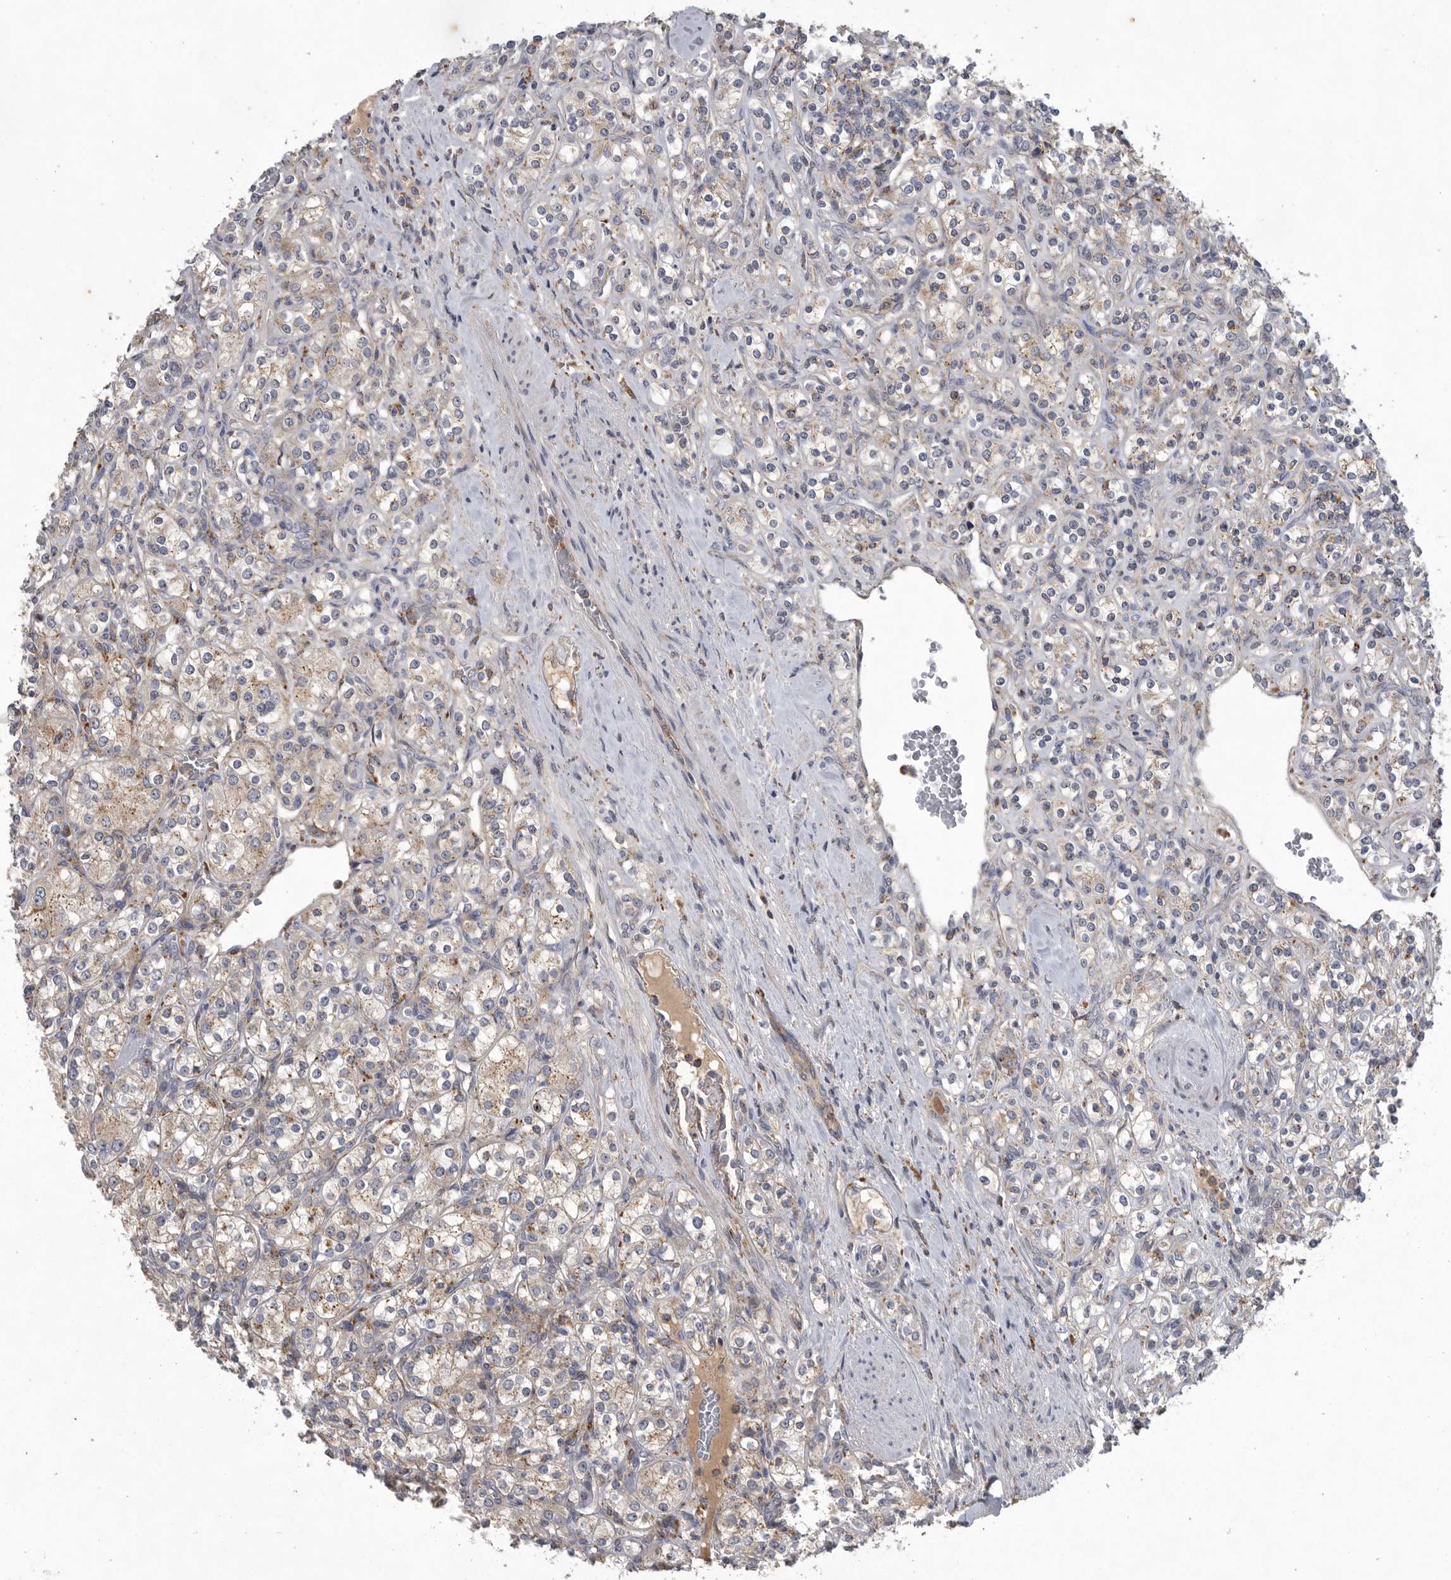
{"staining": {"intensity": "weak", "quantity": "25%-75%", "location": "cytoplasmic/membranous"}, "tissue": "renal cancer", "cell_type": "Tumor cells", "image_type": "cancer", "snomed": [{"axis": "morphology", "description": "Adenocarcinoma, NOS"}, {"axis": "topography", "description": "Kidney"}], "caption": "Protein expression analysis of renal cancer displays weak cytoplasmic/membranous staining in about 25%-75% of tumor cells.", "gene": "LAMTOR3", "patient": {"sex": "male", "age": 77}}